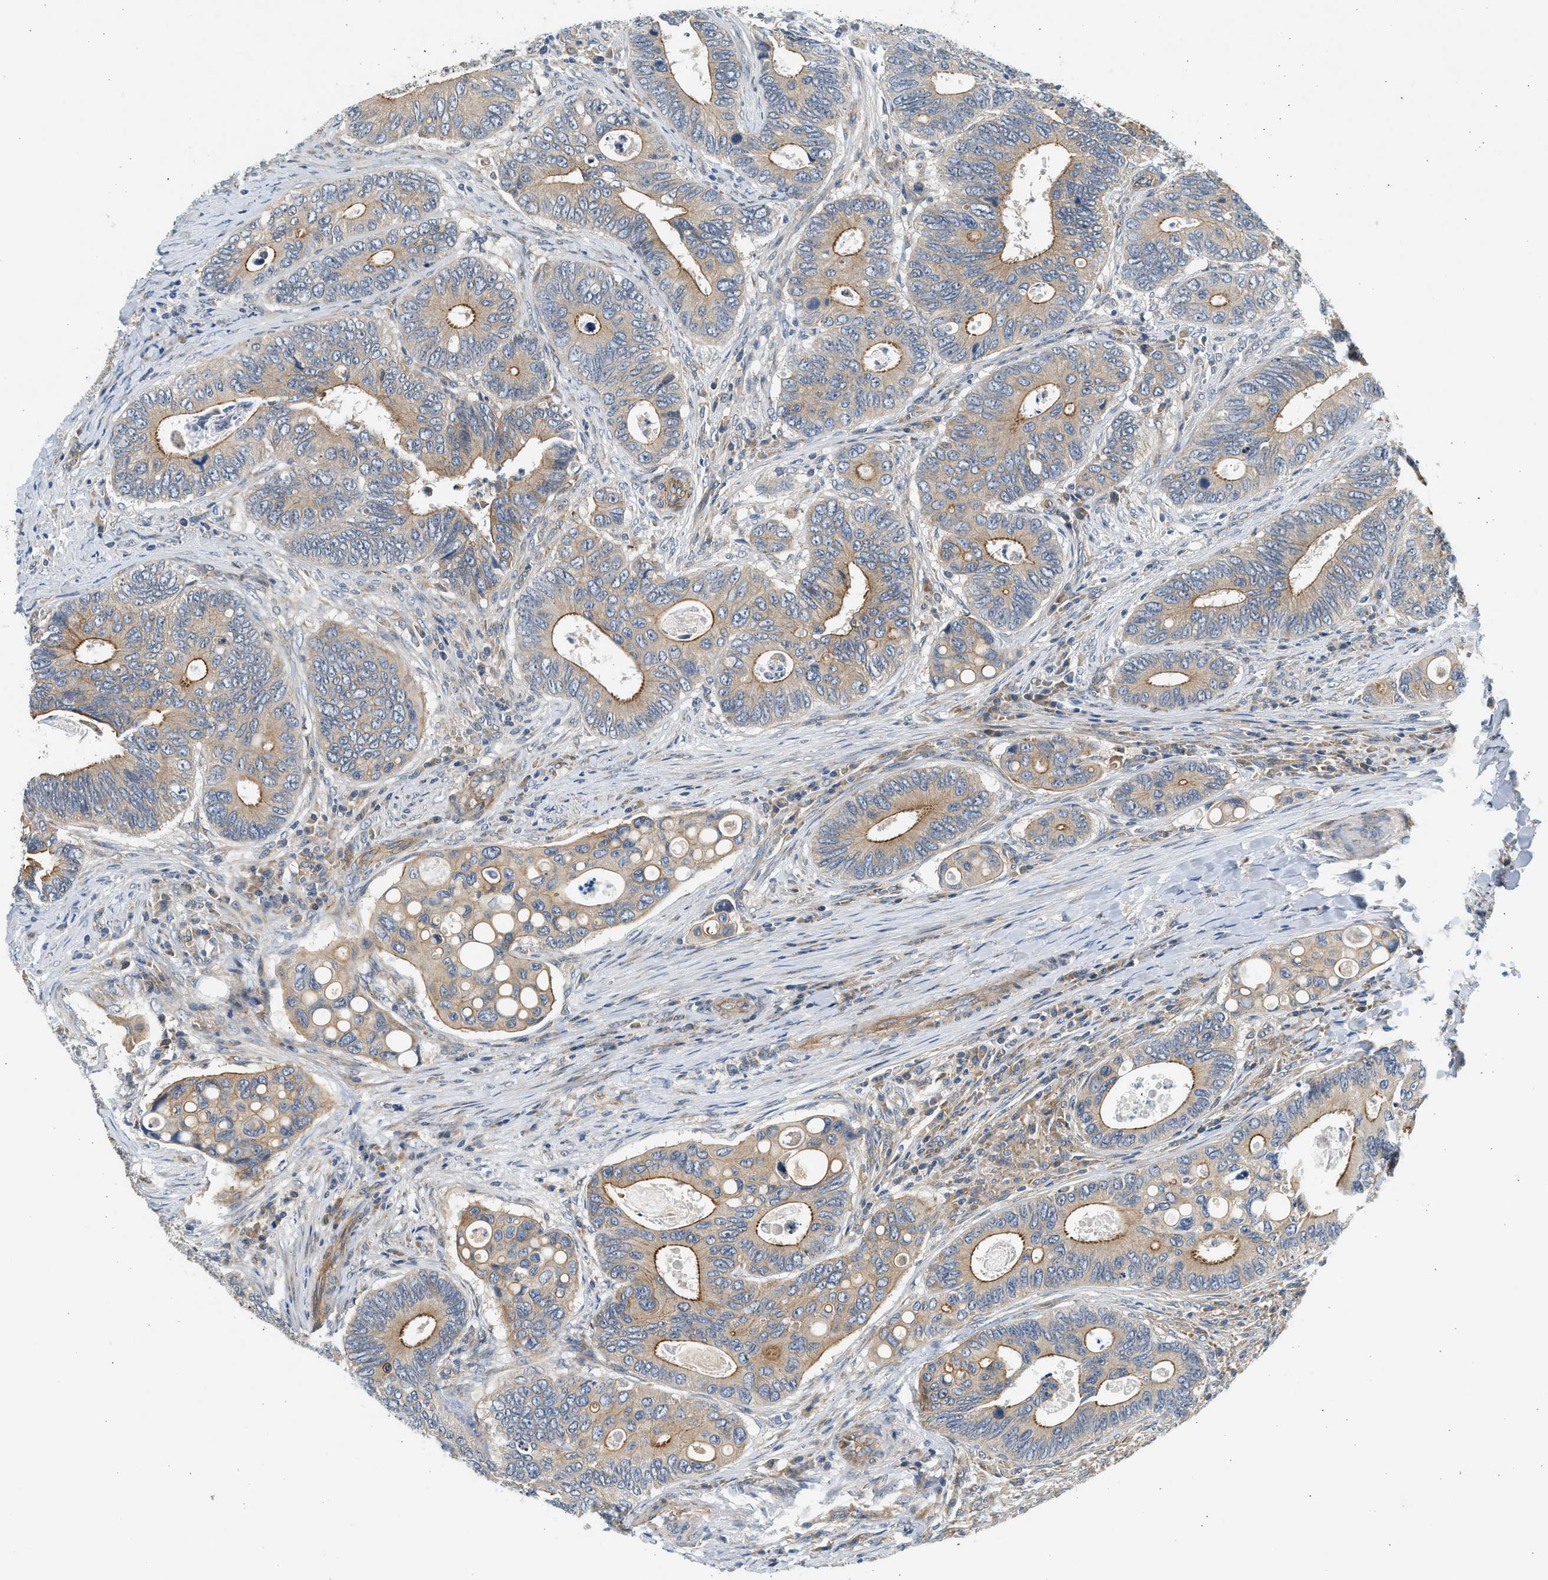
{"staining": {"intensity": "moderate", "quantity": ">75%", "location": "cytoplasmic/membranous"}, "tissue": "colorectal cancer", "cell_type": "Tumor cells", "image_type": "cancer", "snomed": [{"axis": "morphology", "description": "Inflammation, NOS"}, {"axis": "morphology", "description": "Adenocarcinoma, NOS"}, {"axis": "topography", "description": "Colon"}], "caption": "Colorectal adenocarcinoma stained with a brown dye exhibits moderate cytoplasmic/membranous positive expression in approximately >75% of tumor cells.", "gene": "KDELR2", "patient": {"sex": "male", "age": 72}}